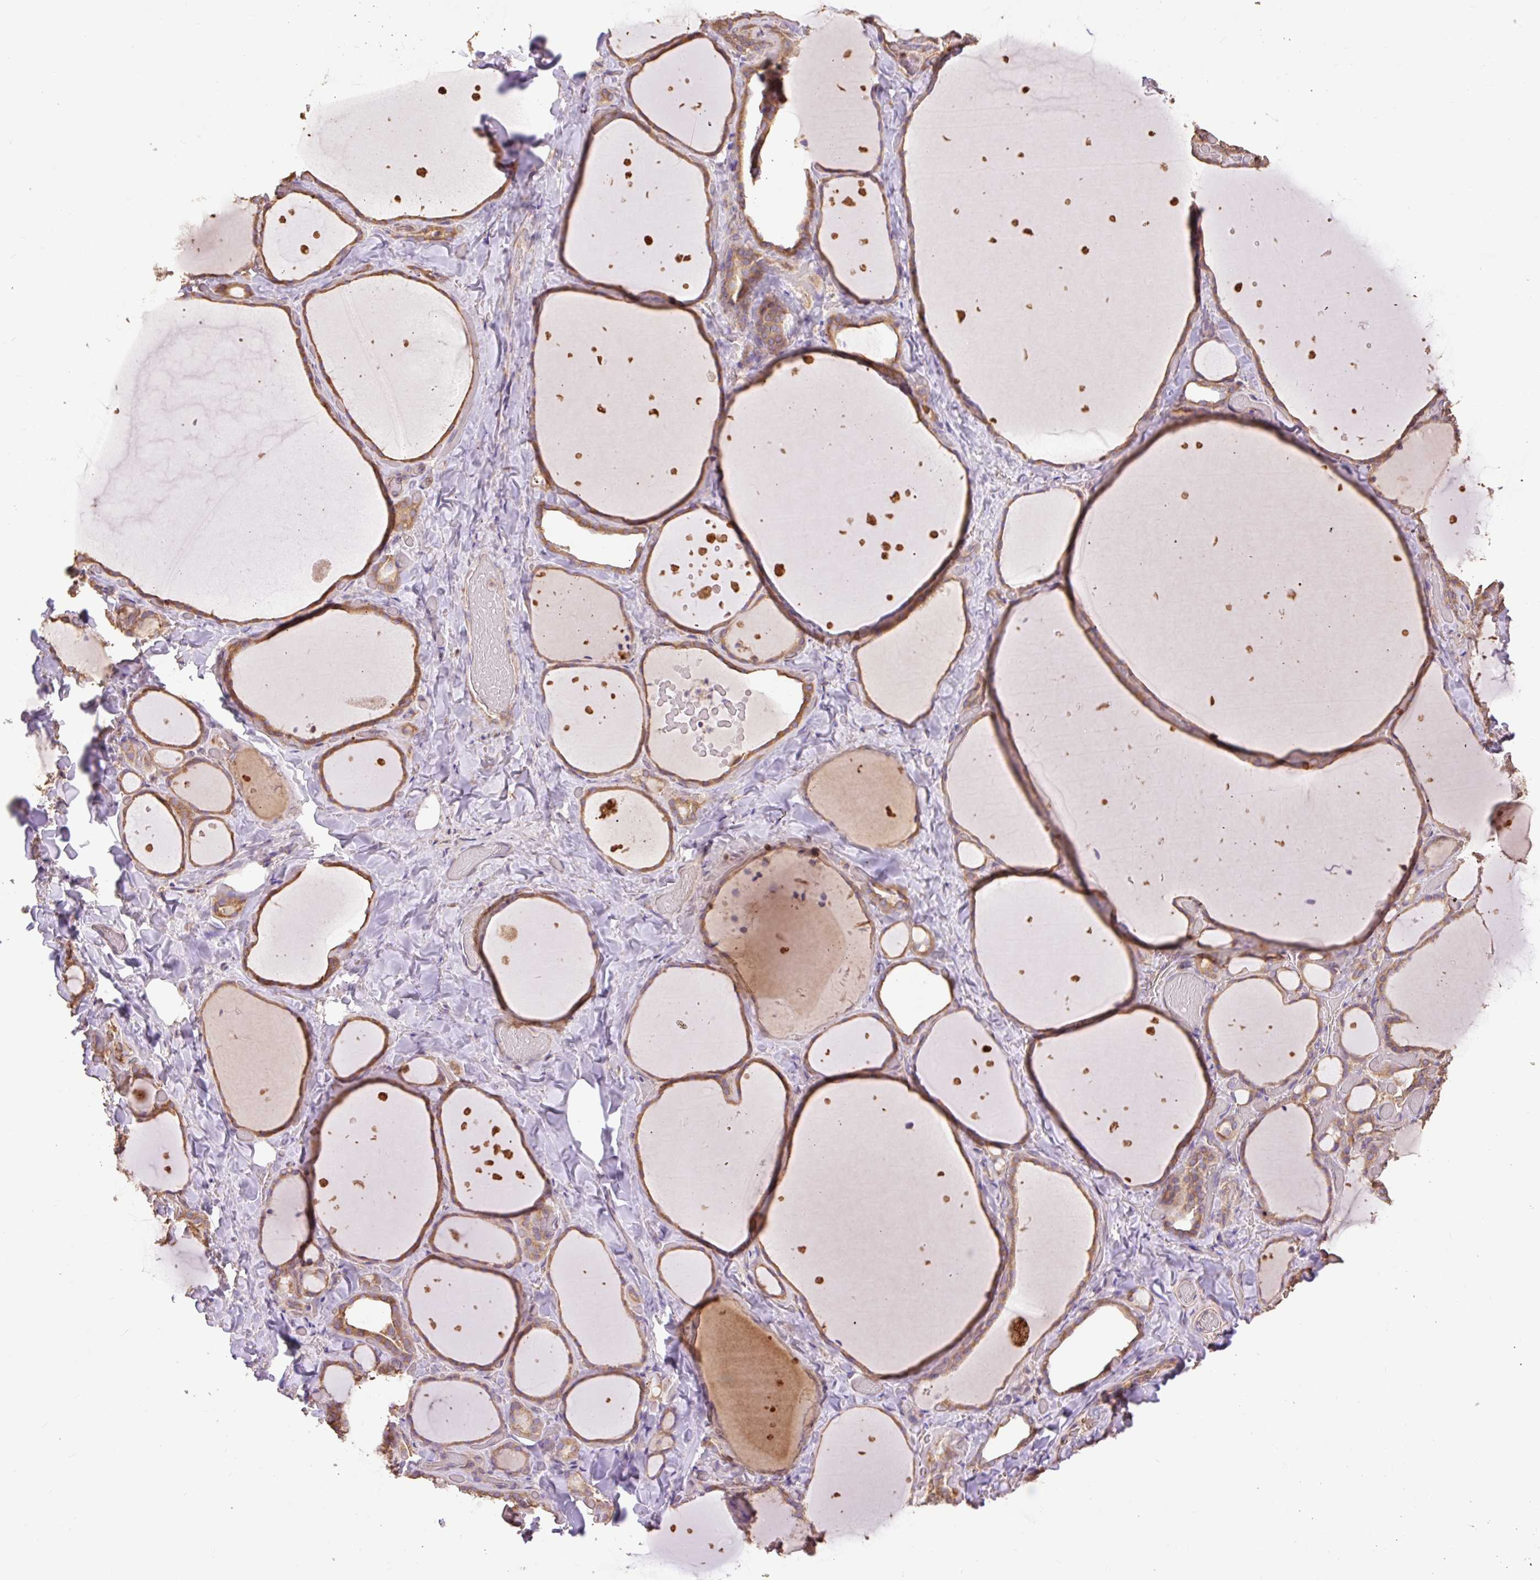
{"staining": {"intensity": "moderate", "quantity": ">75%", "location": "cytoplasmic/membranous"}, "tissue": "thyroid gland", "cell_type": "Glandular cells", "image_type": "normal", "snomed": [{"axis": "morphology", "description": "Normal tissue, NOS"}, {"axis": "topography", "description": "Thyroid gland"}], "caption": "Benign thyroid gland was stained to show a protein in brown. There is medium levels of moderate cytoplasmic/membranous expression in approximately >75% of glandular cells. The protein of interest is shown in brown color, while the nuclei are stained blue.", "gene": "DESI1", "patient": {"sex": "female", "age": 36}}